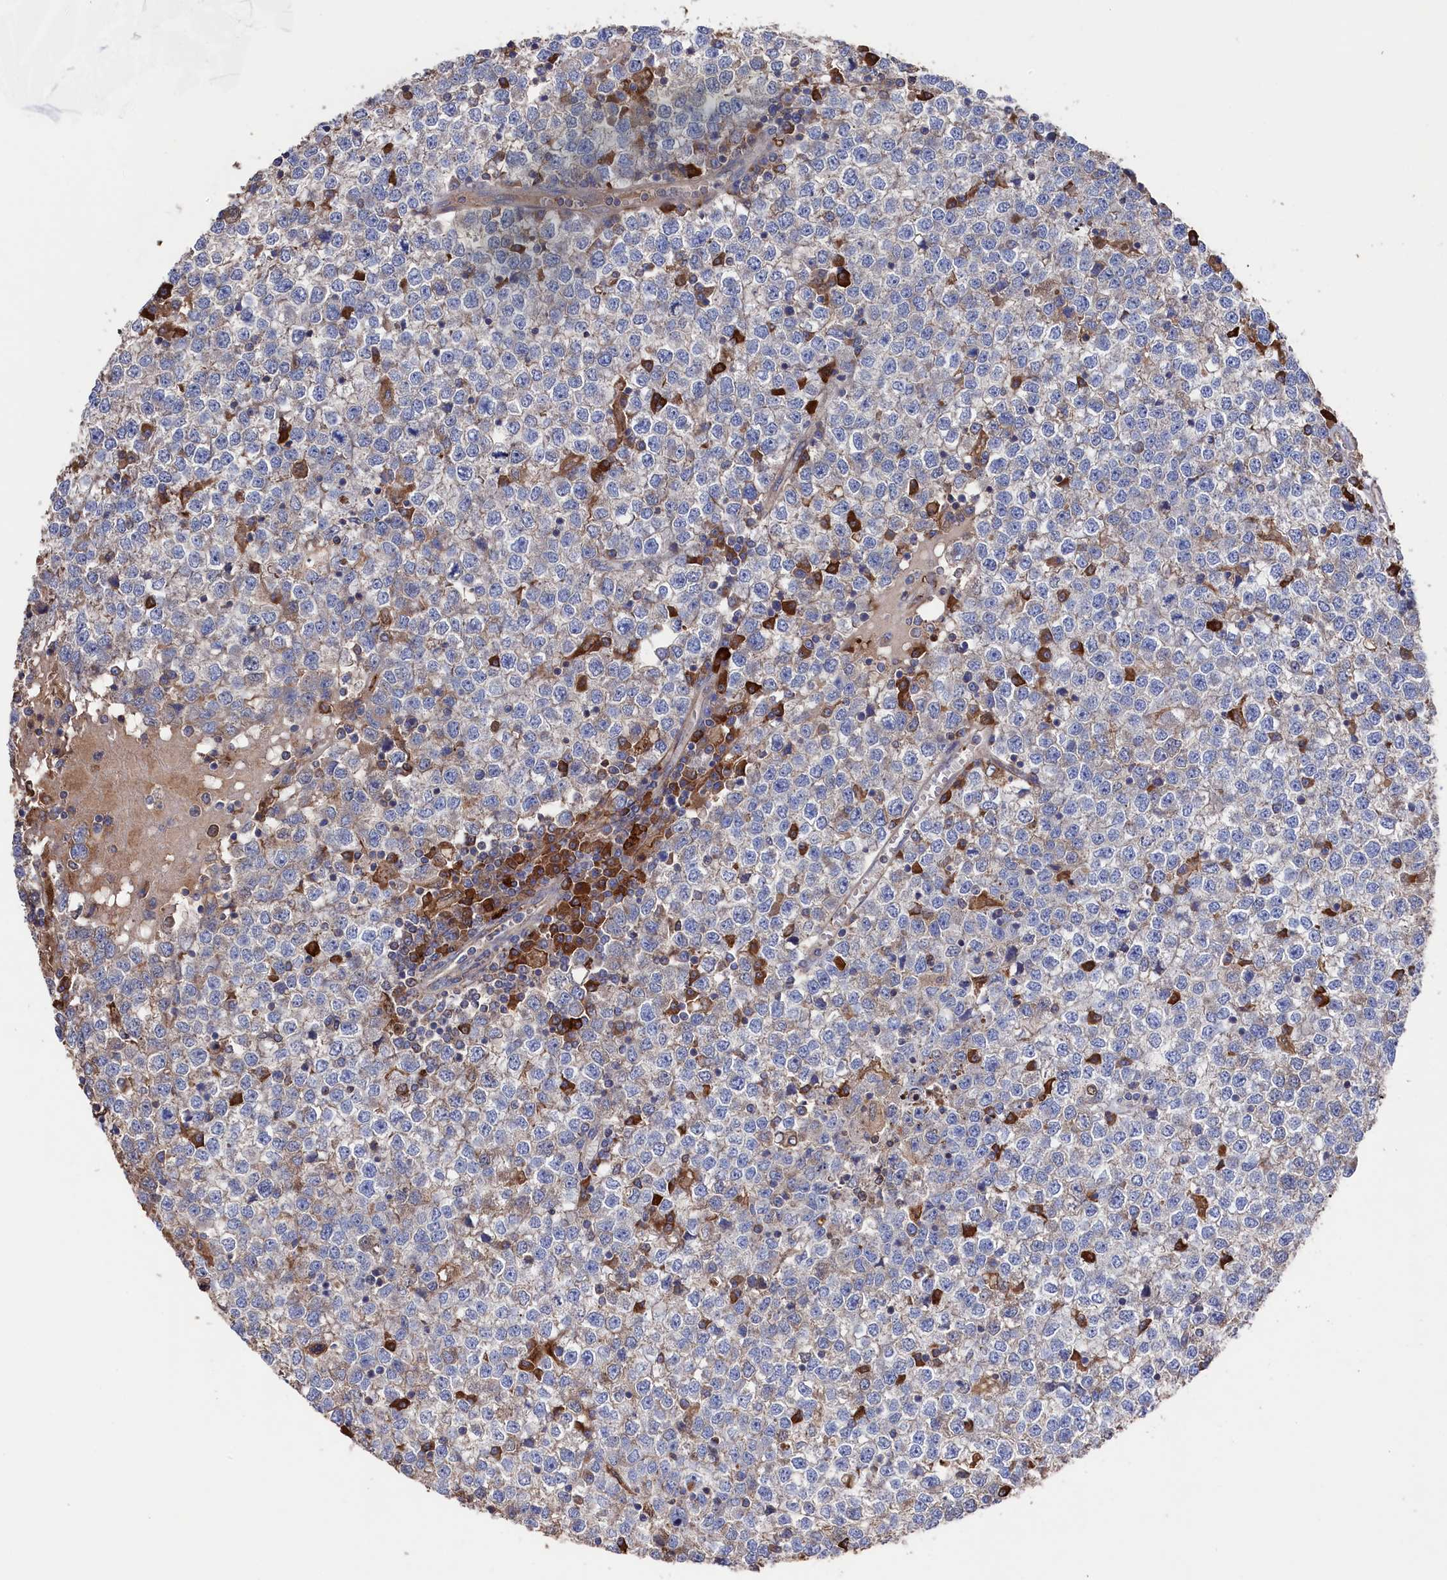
{"staining": {"intensity": "negative", "quantity": "none", "location": "none"}, "tissue": "testis cancer", "cell_type": "Tumor cells", "image_type": "cancer", "snomed": [{"axis": "morphology", "description": "Seminoma, NOS"}, {"axis": "topography", "description": "Testis"}], "caption": "The photomicrograph reveals no significant positivity in tumor cells of testis cancer.", "gene": "TK2", "patient": {"sex": "male", "age": 65}}